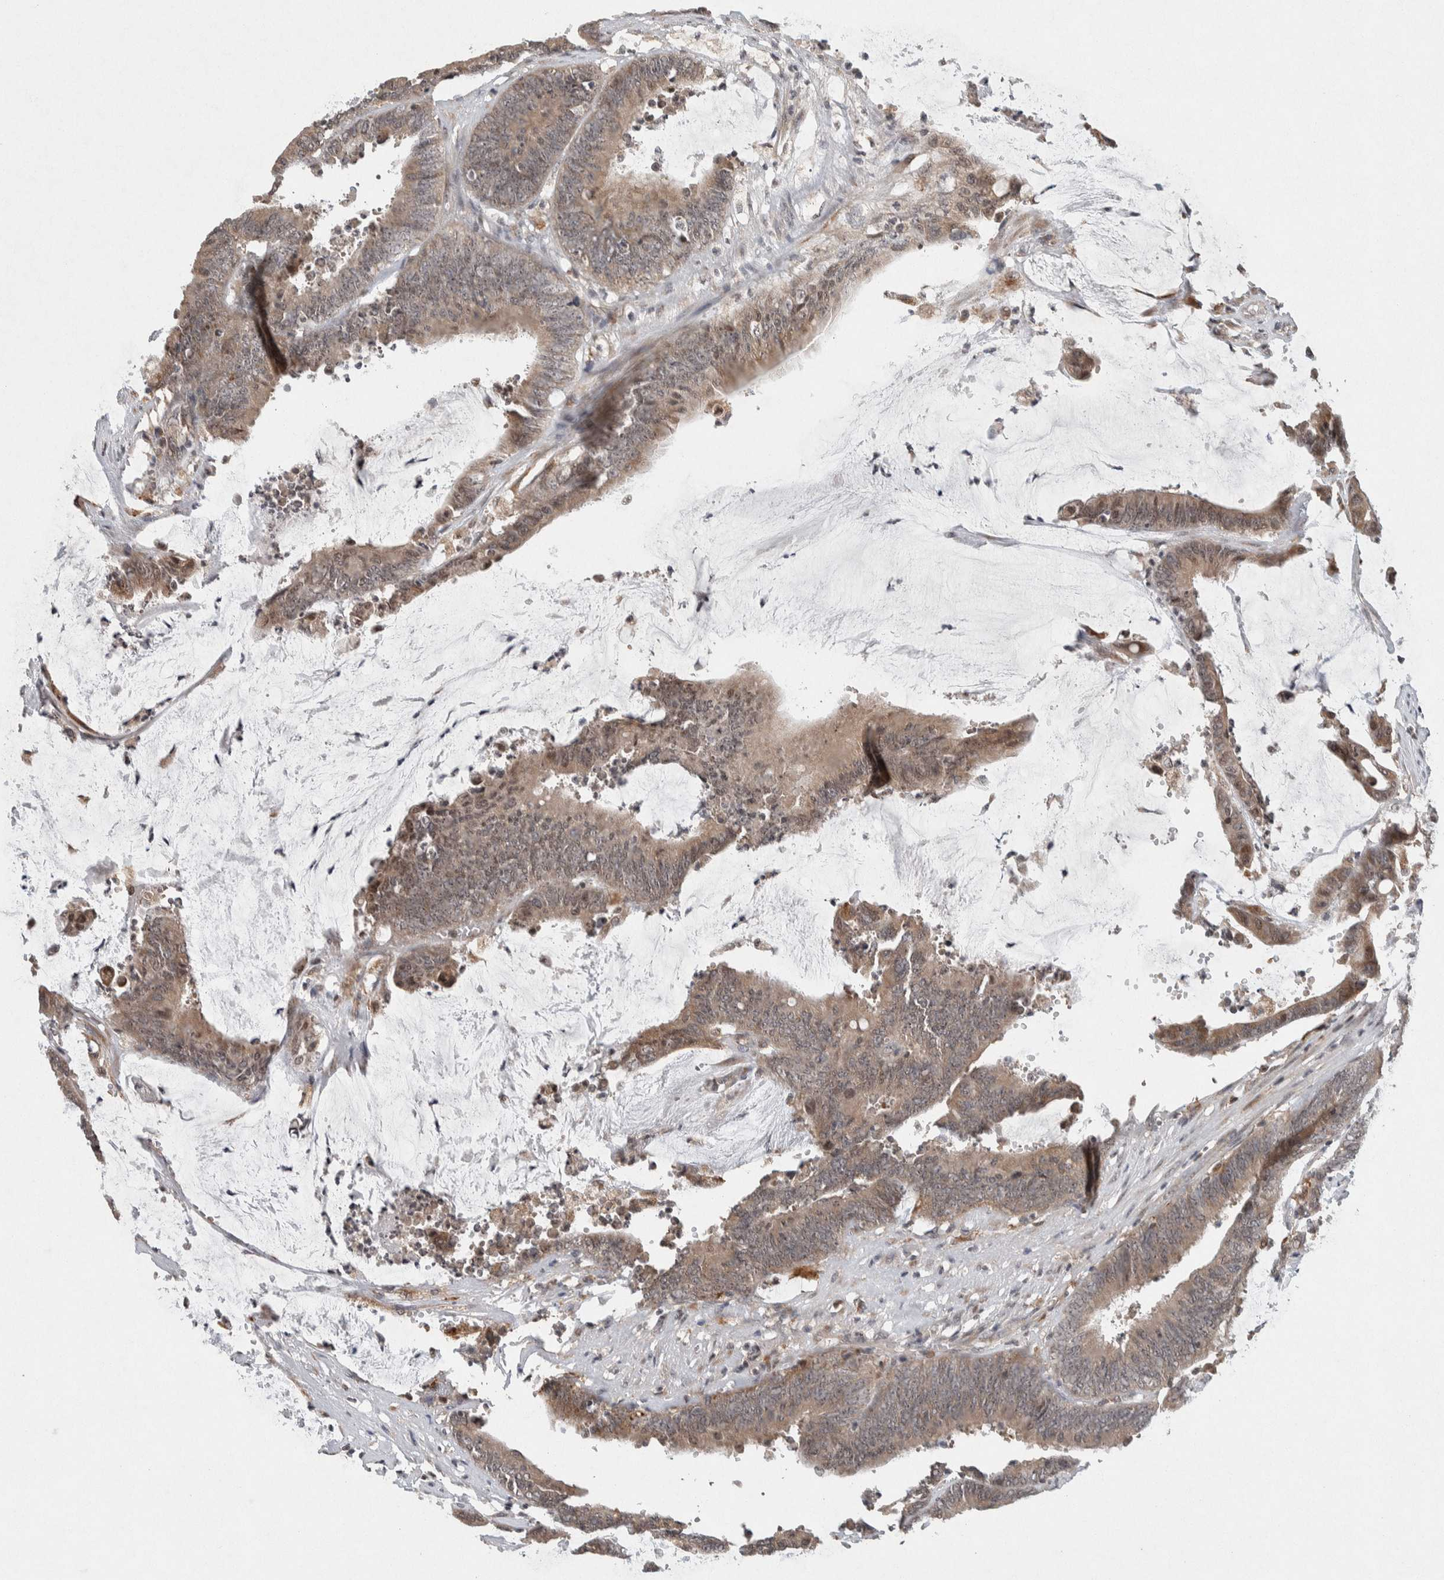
{"staining": {"intensity": "weak", "quantity": ">75%", "location": "cytoplasmic/membranous"}, "tissue": "colorectal cancer", "cell_type": "Tumor cells", "image_type": "cancer", "snomed": [{"axis": "morphology", "description": "Adenocarcinoma, NOS"}, {"axis": "topography", "description": "Rectum"}], "caption": "A photomicrograph of adenocarcinoma (colorectal) stained for a protein reveals weak cytoplasmic/membranous brown staining in tumor cells. (Brightfield microscopy of DAB IHC at high magnification).", "gene": "KCNK1", "patient": {"sex": "female", "age": 66}}